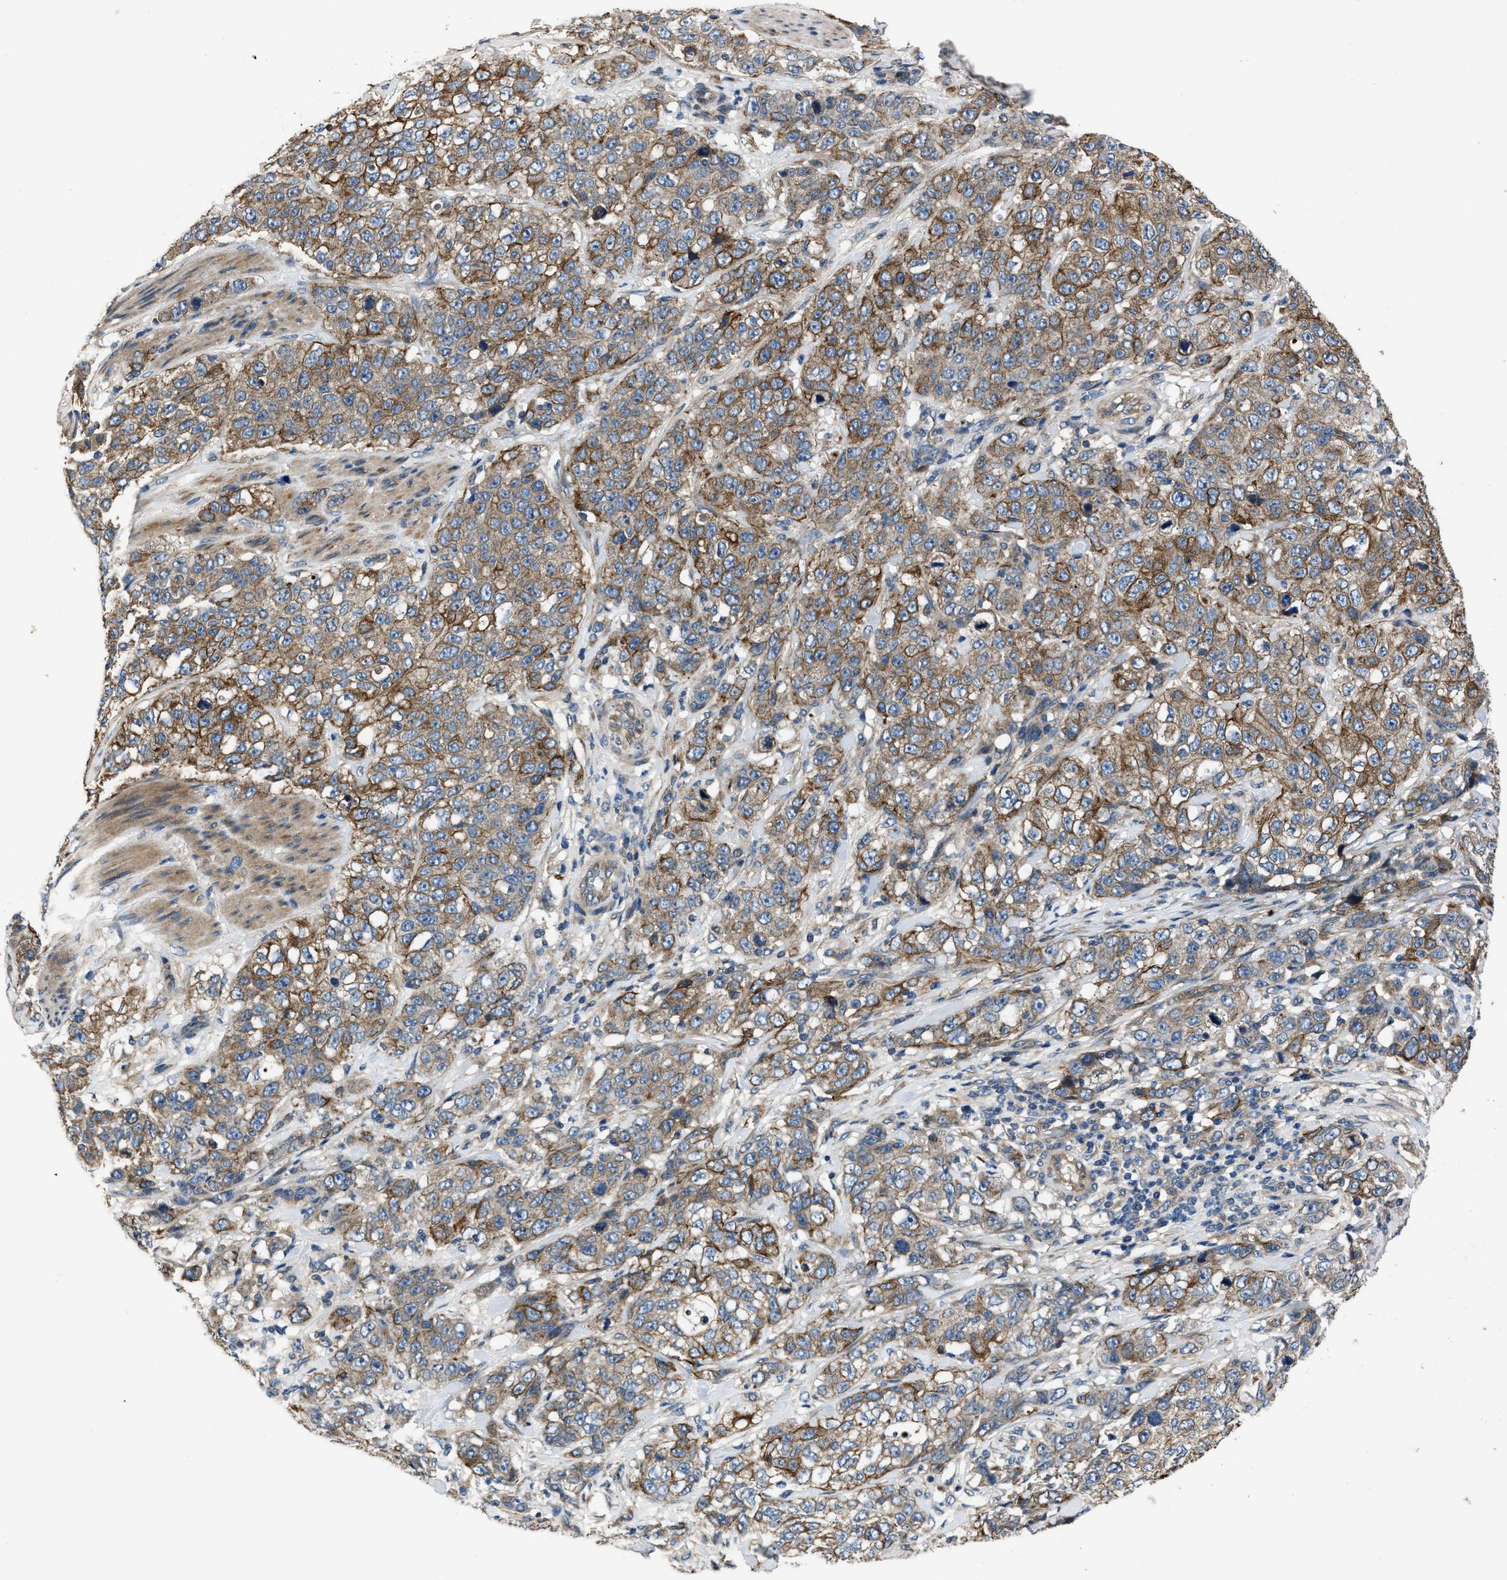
{"staining": {"intensity": "moderate", "quantity": ">75%", "location": "cytoplasmic/membranous"}, "tissue": "stomach cancer", "cell_type": "Tumor cells", "image_type": "cancer", "snomed": [{"axis": "morphology", "description": "Adenocarcinoma, NOS"}, {"axis": "topography", "description": "Stomach"}], "caption": "Protein expression analysis of stomach cancer (adenocarcinoma) displays moderate cytoplasmic/membranous positivity in about >75% of tumor cells.", "gene": "ERC1", "patient": {"sex": "male", "age": 48}}